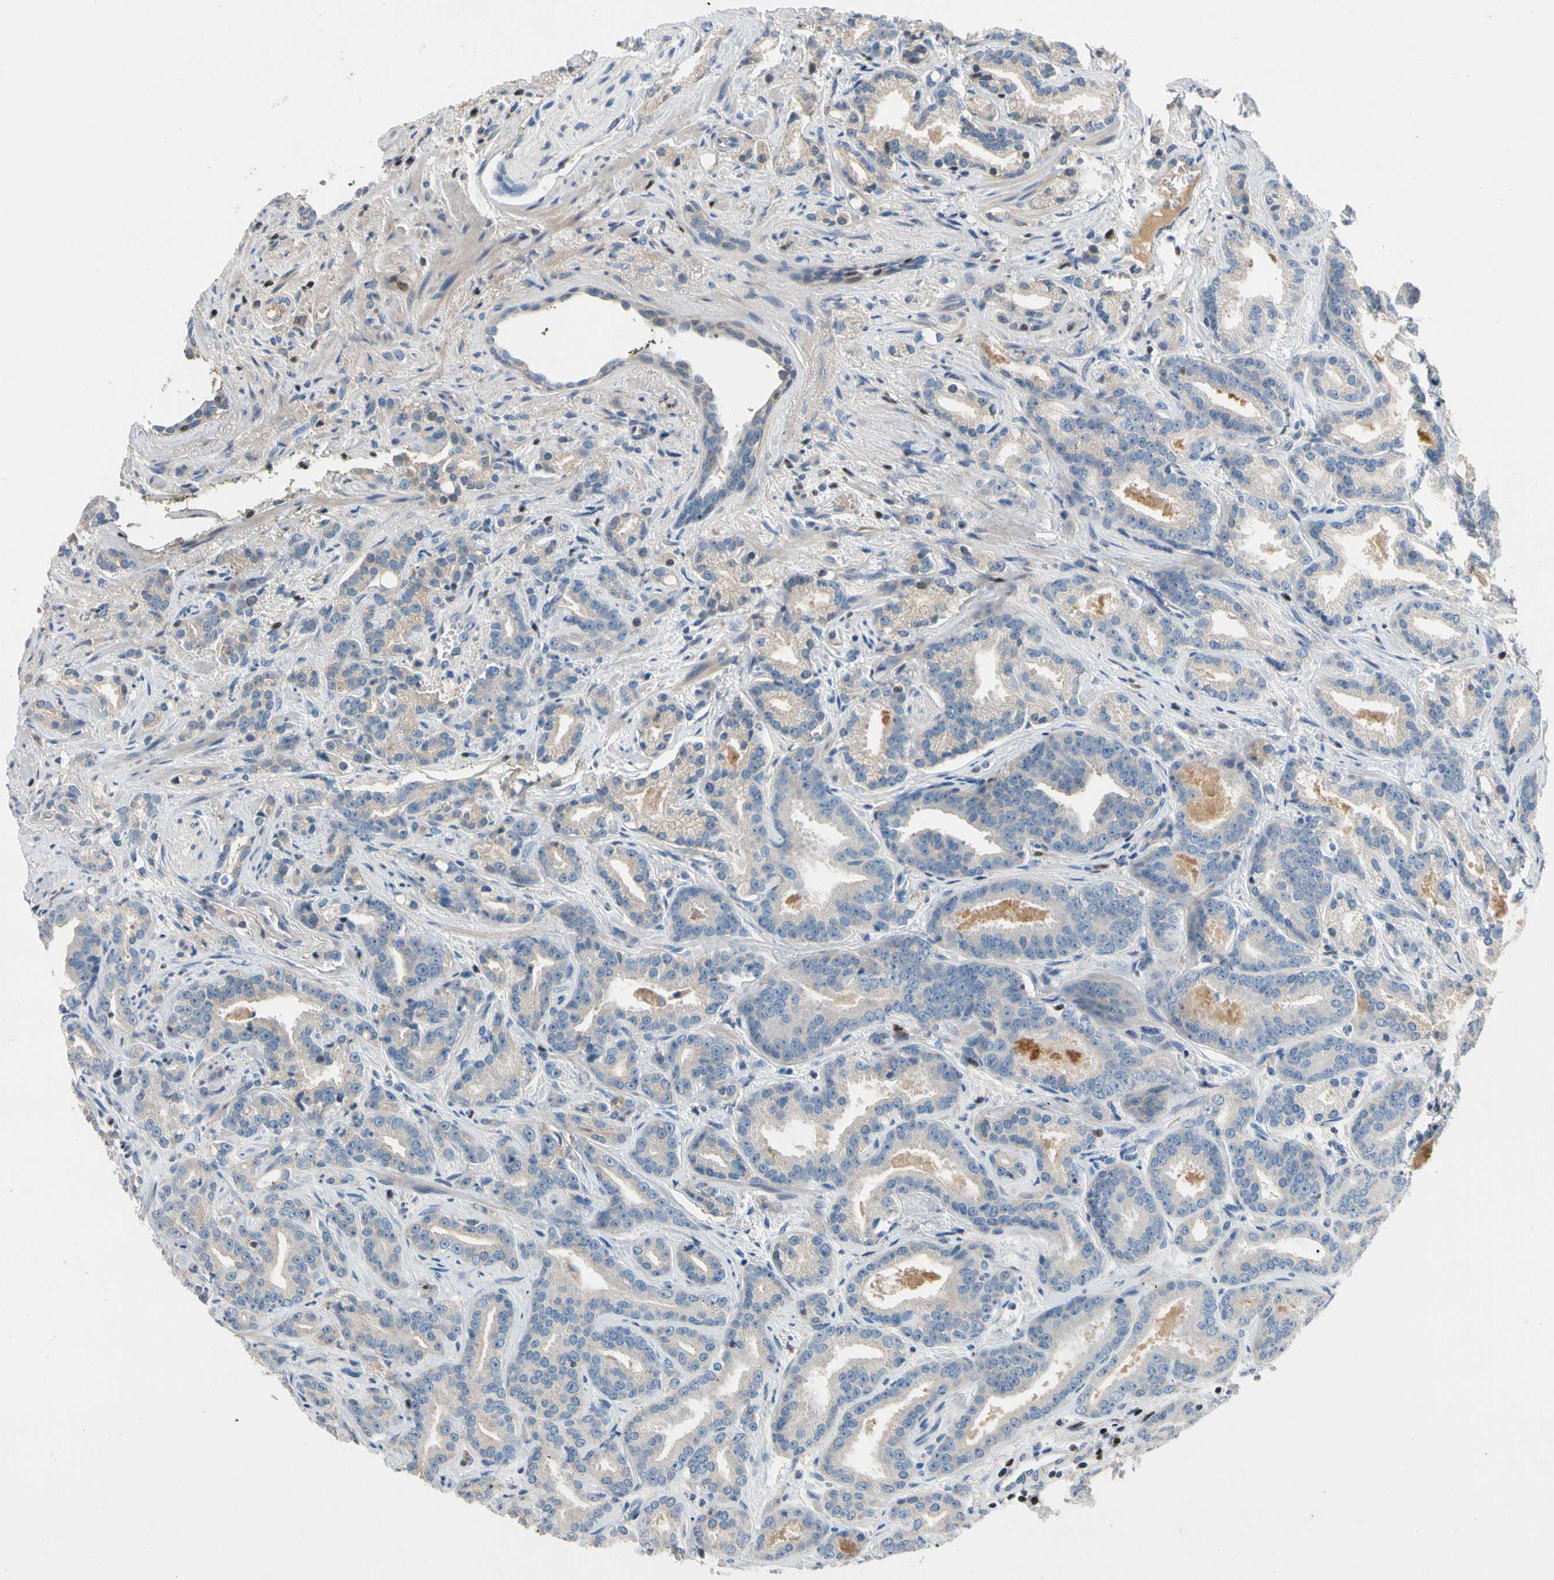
{"staining": {"intensity": "weak", "quantity": "<25%", "location": "cytoplasmic/membranous"}, "tissue": "prostate cancer", "cell_type": "Tumor cells", "image_type": "cancer", "snomed": [{"axis": "morphology", "description": "Adenocarcinoma, Low grade"}, {"axis": "topography", "description": "Prostate"}], "caption": "An immunohistochemistry photomicrograph of adenocarcinoma (low-grade) (prostate) is shown. There is no staining in tumor cells of adenocarcinoma (low-grade) (prostate).", "gene": "SP140", "patient": {"sex": "male", "age": 63}}